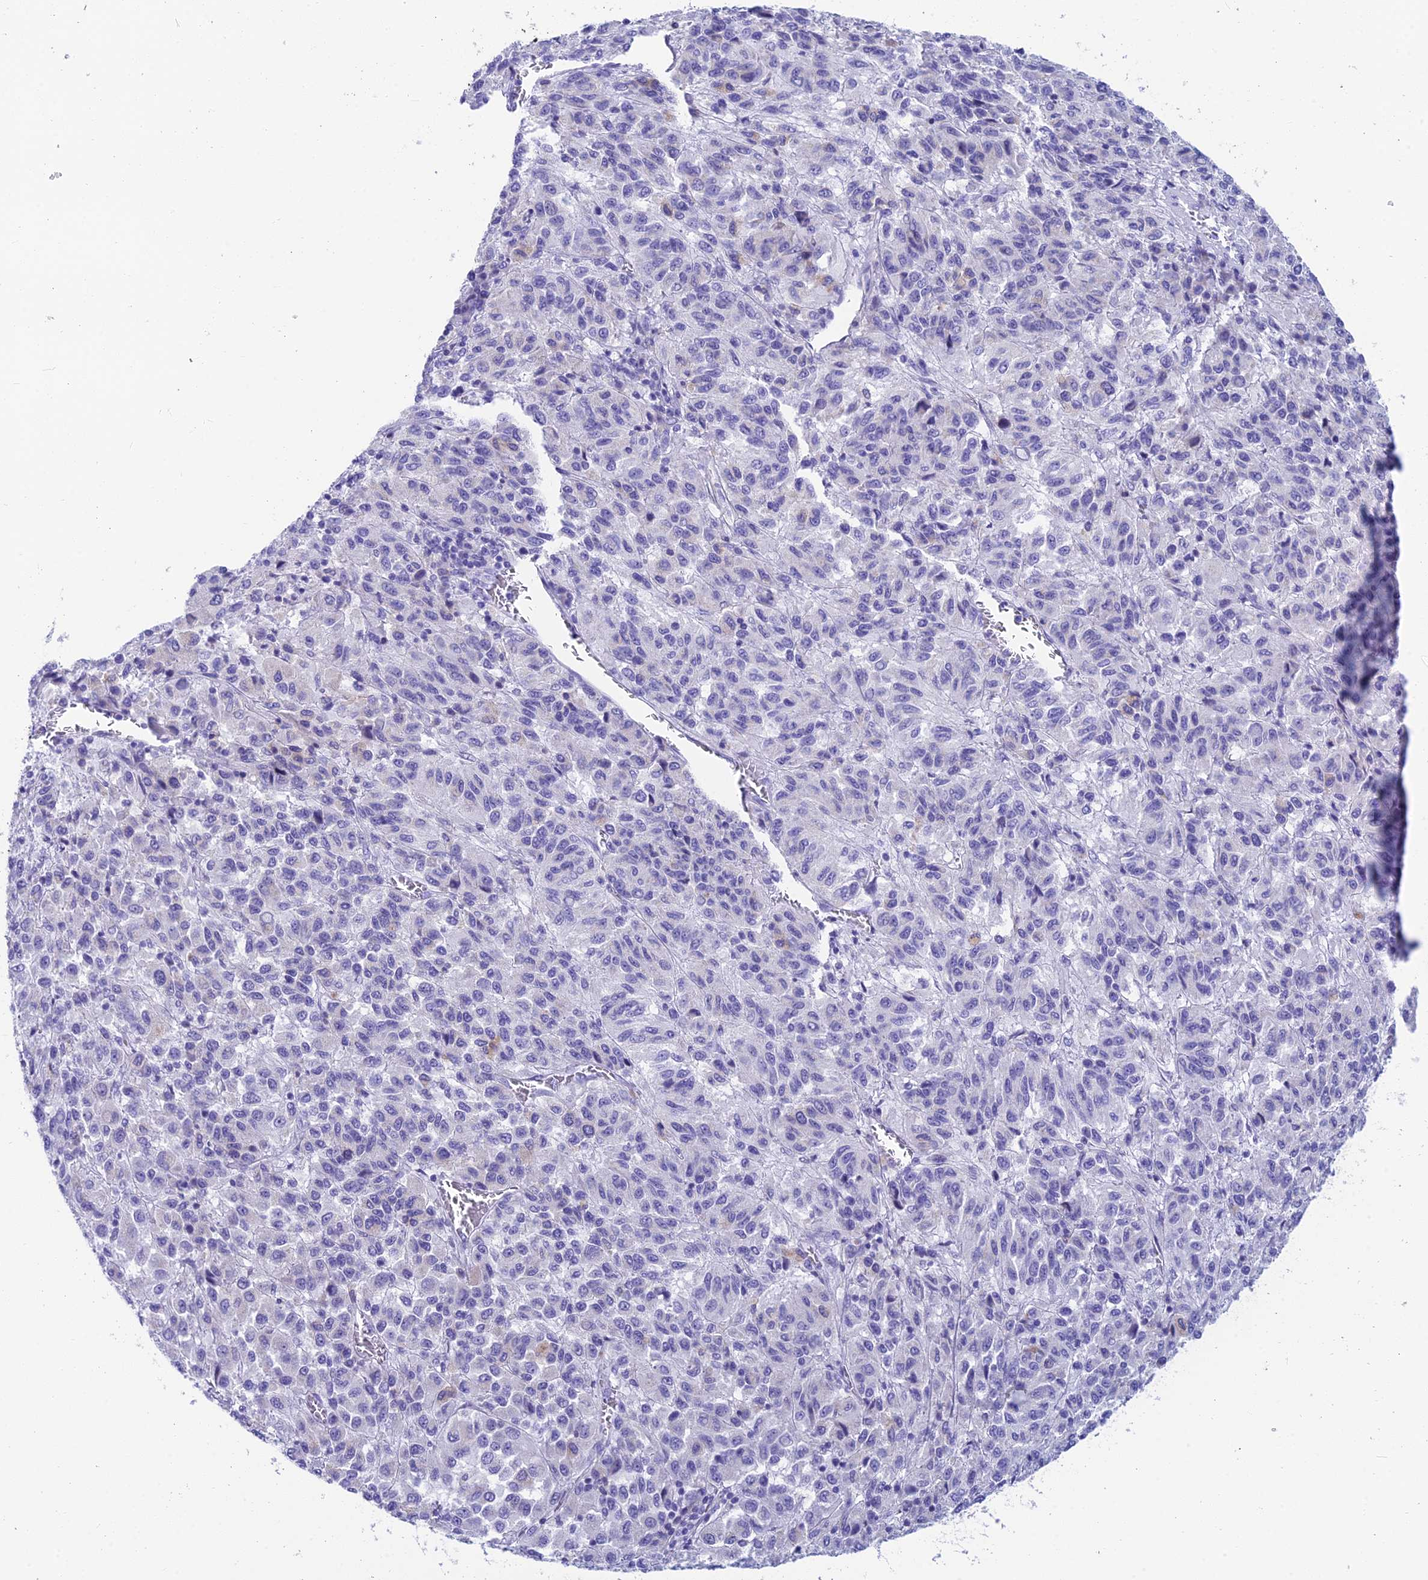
{"staining": {"intensity": "negative", "quantity": "none", "location": "none"}, "tissue": "melanoma", "cell_type": "Tumor cells", "image_type": "cancer", "snomed": [{"axis": "morphology", "description": "Malignant melanoma, Metastatic site"}, {"axis": "topography", "description": "Lung"}], "caption": "Protein analysis of malignant melanoma (metastatic site) displays no significant expression in tumor cells. (Stains: DAB (3,3'-diaminobenzidine) IHC with hematoxylin counter stain, Microscopy: brightfield microscopy at high magnification).", "gene": "REEP4", "patient": {"sex": "male", "age": 64}}